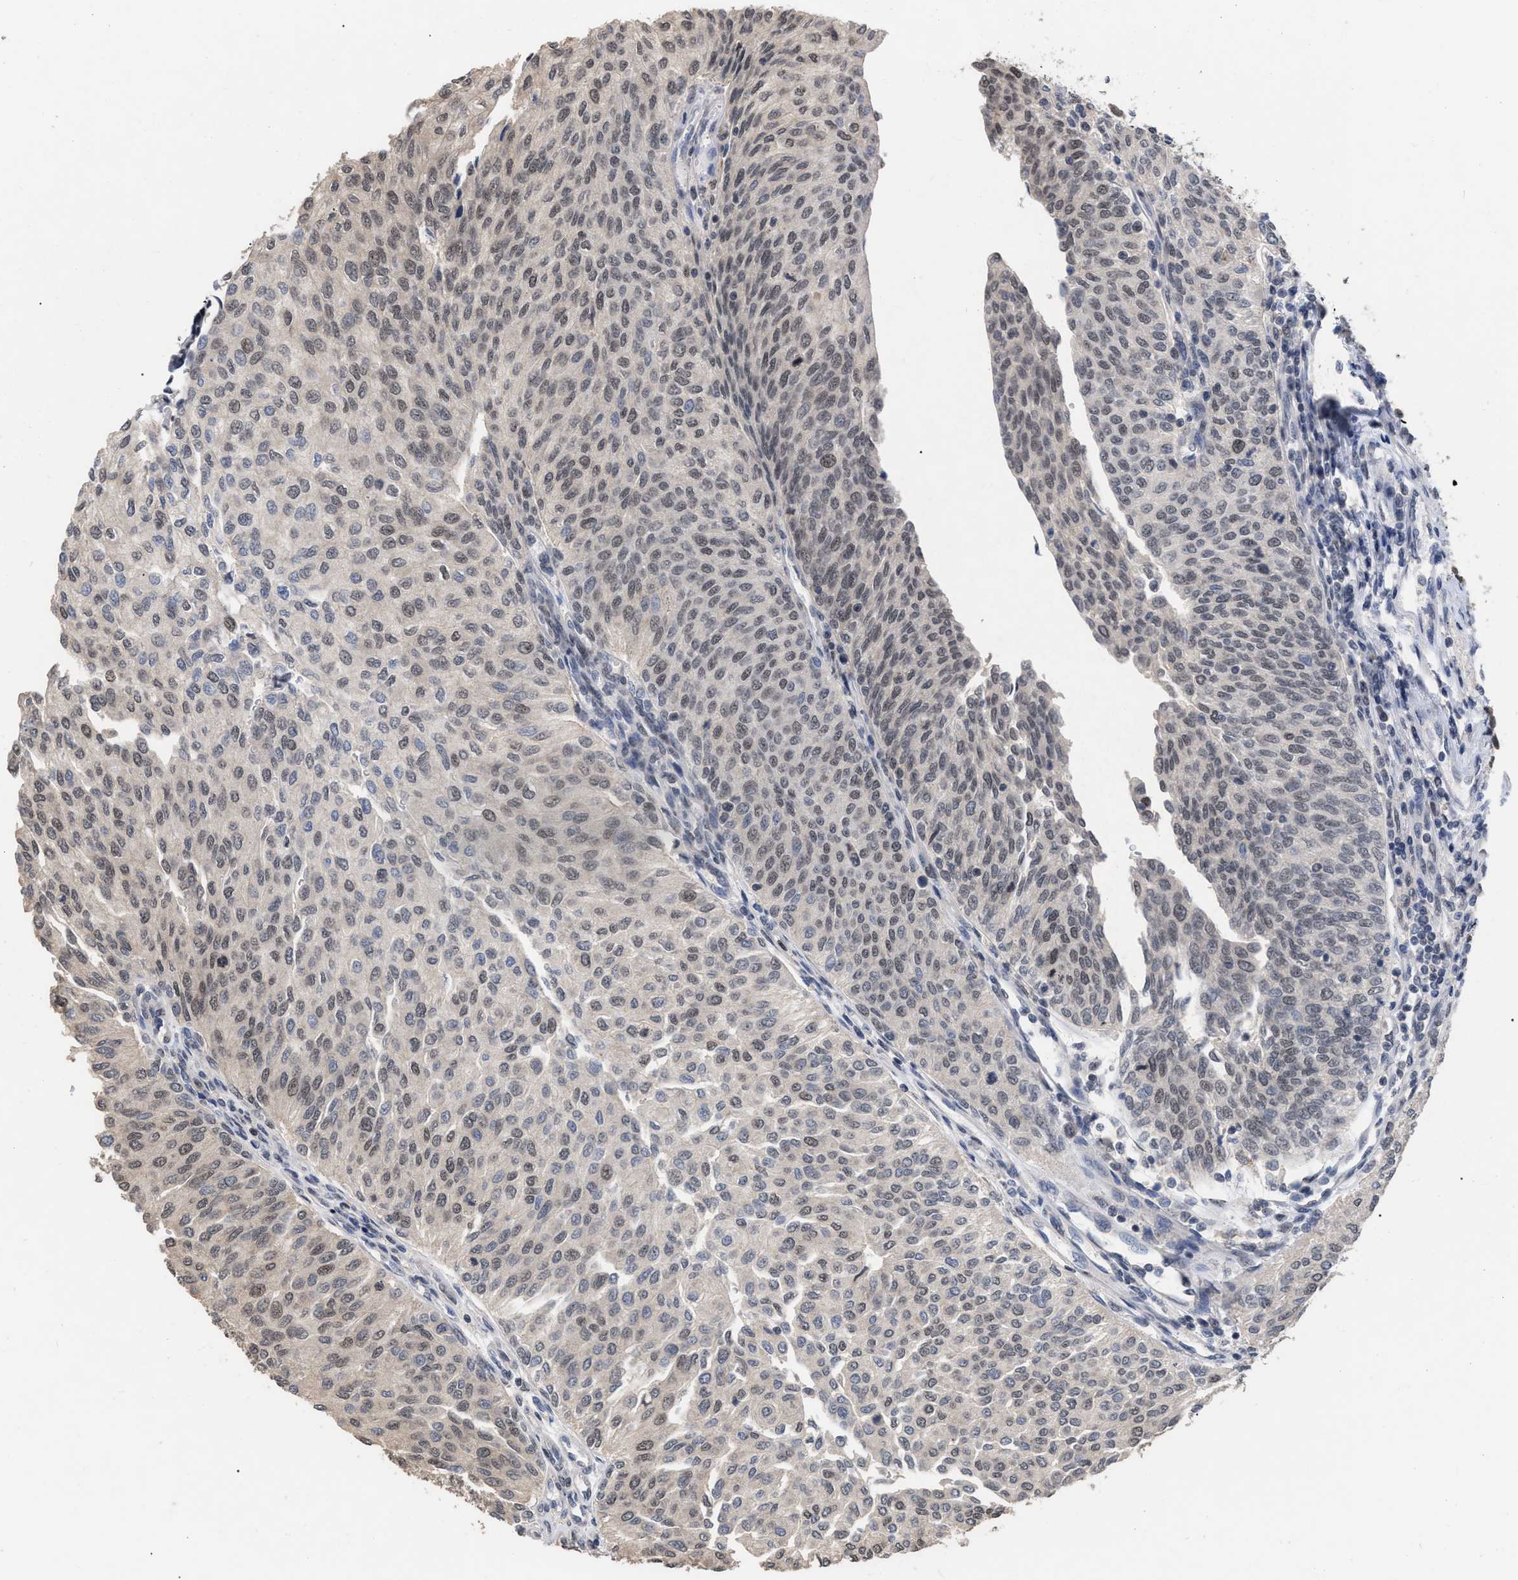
{"staining": {"intensity": "weak", "quantity": "25%-75%", "location": "nuclear"}, "tissue": "urothelial cancer", "cell_type": "Tumor cells", "image_type": "cancer", "snomed": [{"axis": "morphology", "description": "Urothelial carcinoma, Low grade"}, {"axis": "topography", "description": "Urinary bladder"}], "caption": "Immunohistochemistry of urothelial cancer exhibits low levels of weak nuclear positivity in about 25%-75% of tumor cells.", "gene": "JAZF1", "patient": {"sex": "female", "age": 79}}